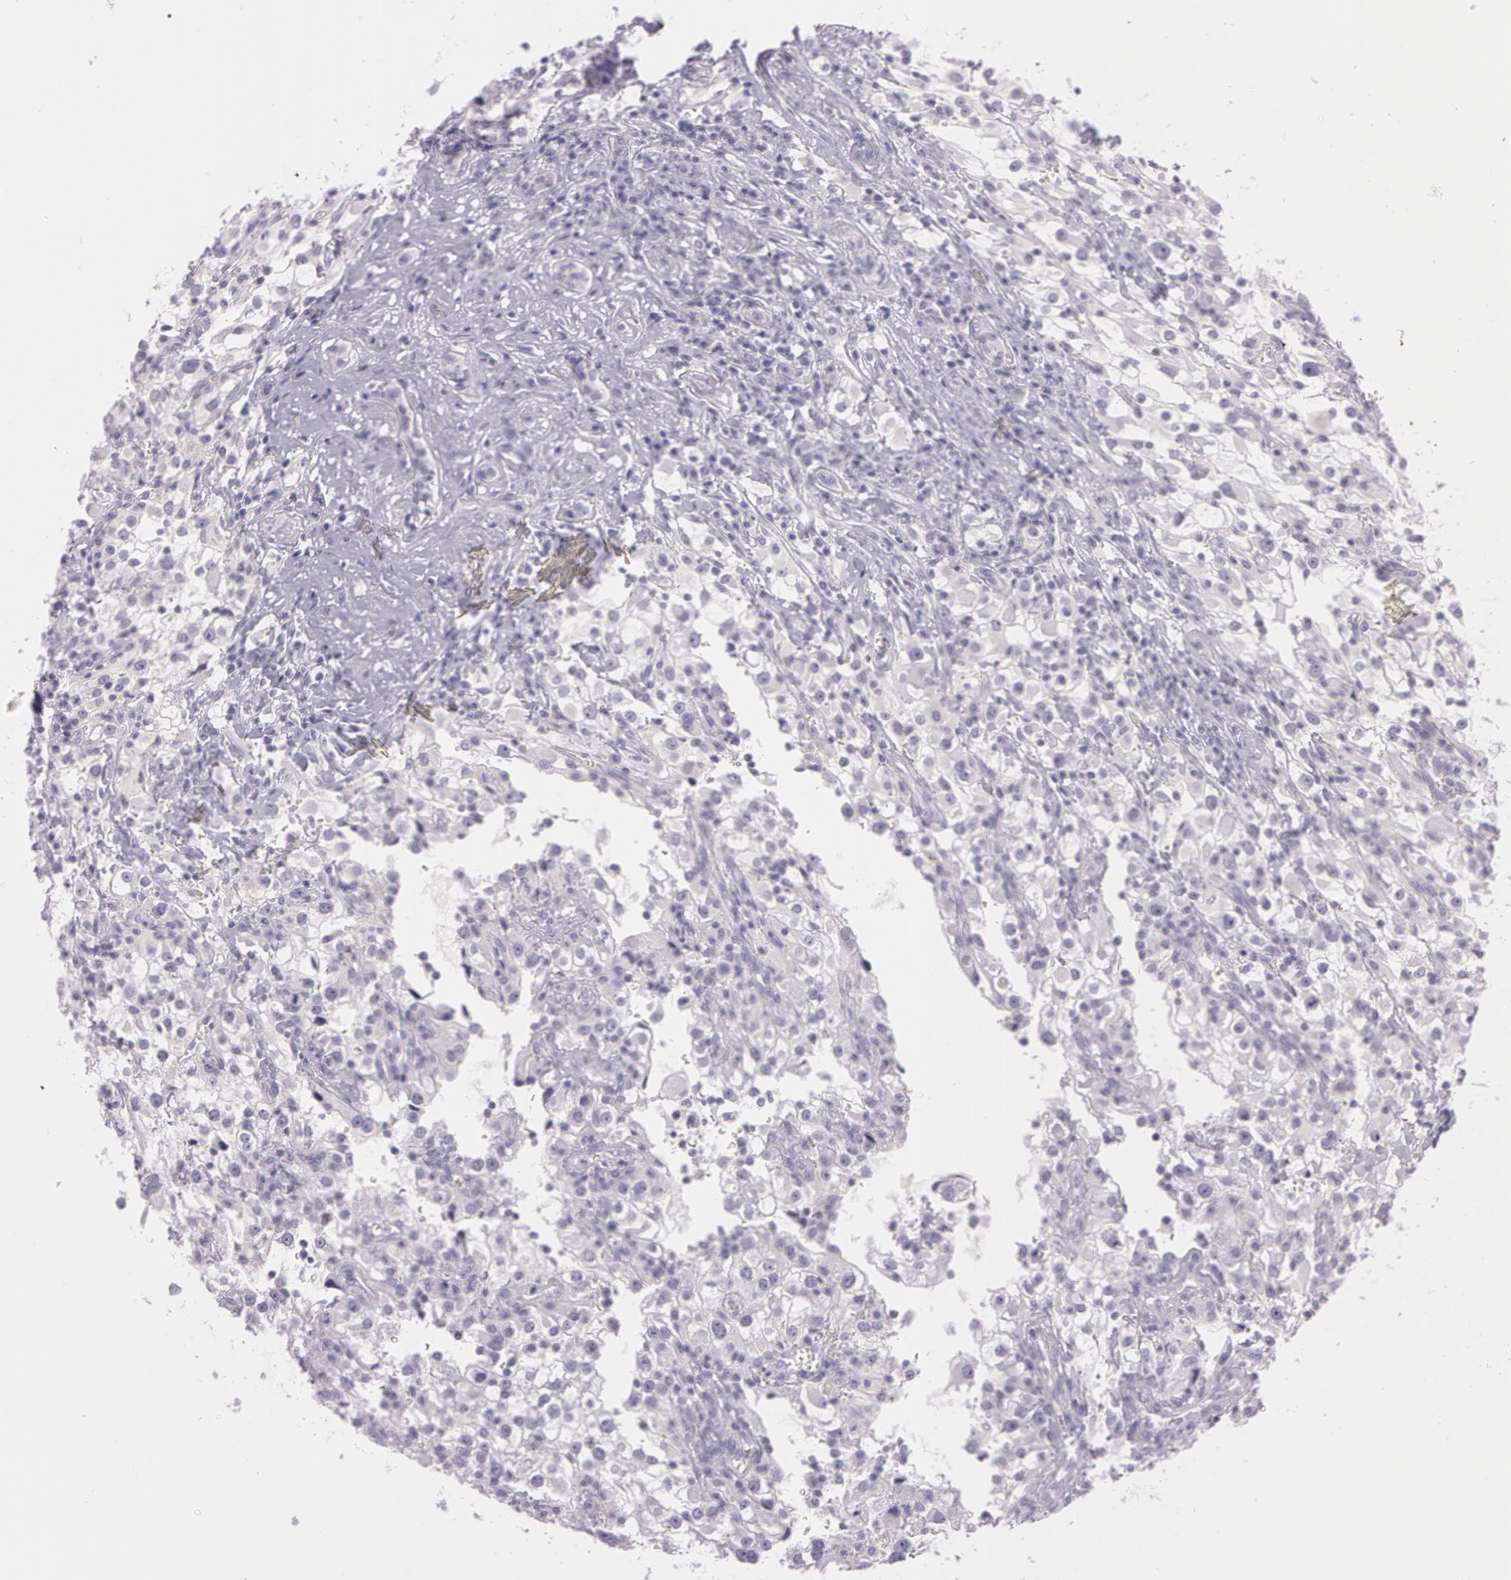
{"staining": {"intensity": "negative", "quantity": "none", "location": "none"}, "tissue": "renal cancer", "cell_type": "Tumor cells", "image_type": "cancer", "snomed": [{"axis": "morphology", "description": "Adenocarcinoma, NOS"}, {"axis": "topography", "description": "Kidney"}], "caption": "High power microscopy histopathology image of an immunohistochemistry micrograph of adenocarcinoma (renal), revealing no significant staining in tumor cells. (Stains: DAB immunohistochemistry with hematoxylin counter stain, Microscopy: brightfield microscopy at high magnification).", "gene": "OTC", "patient": {"sex": "female", "age": 52}}